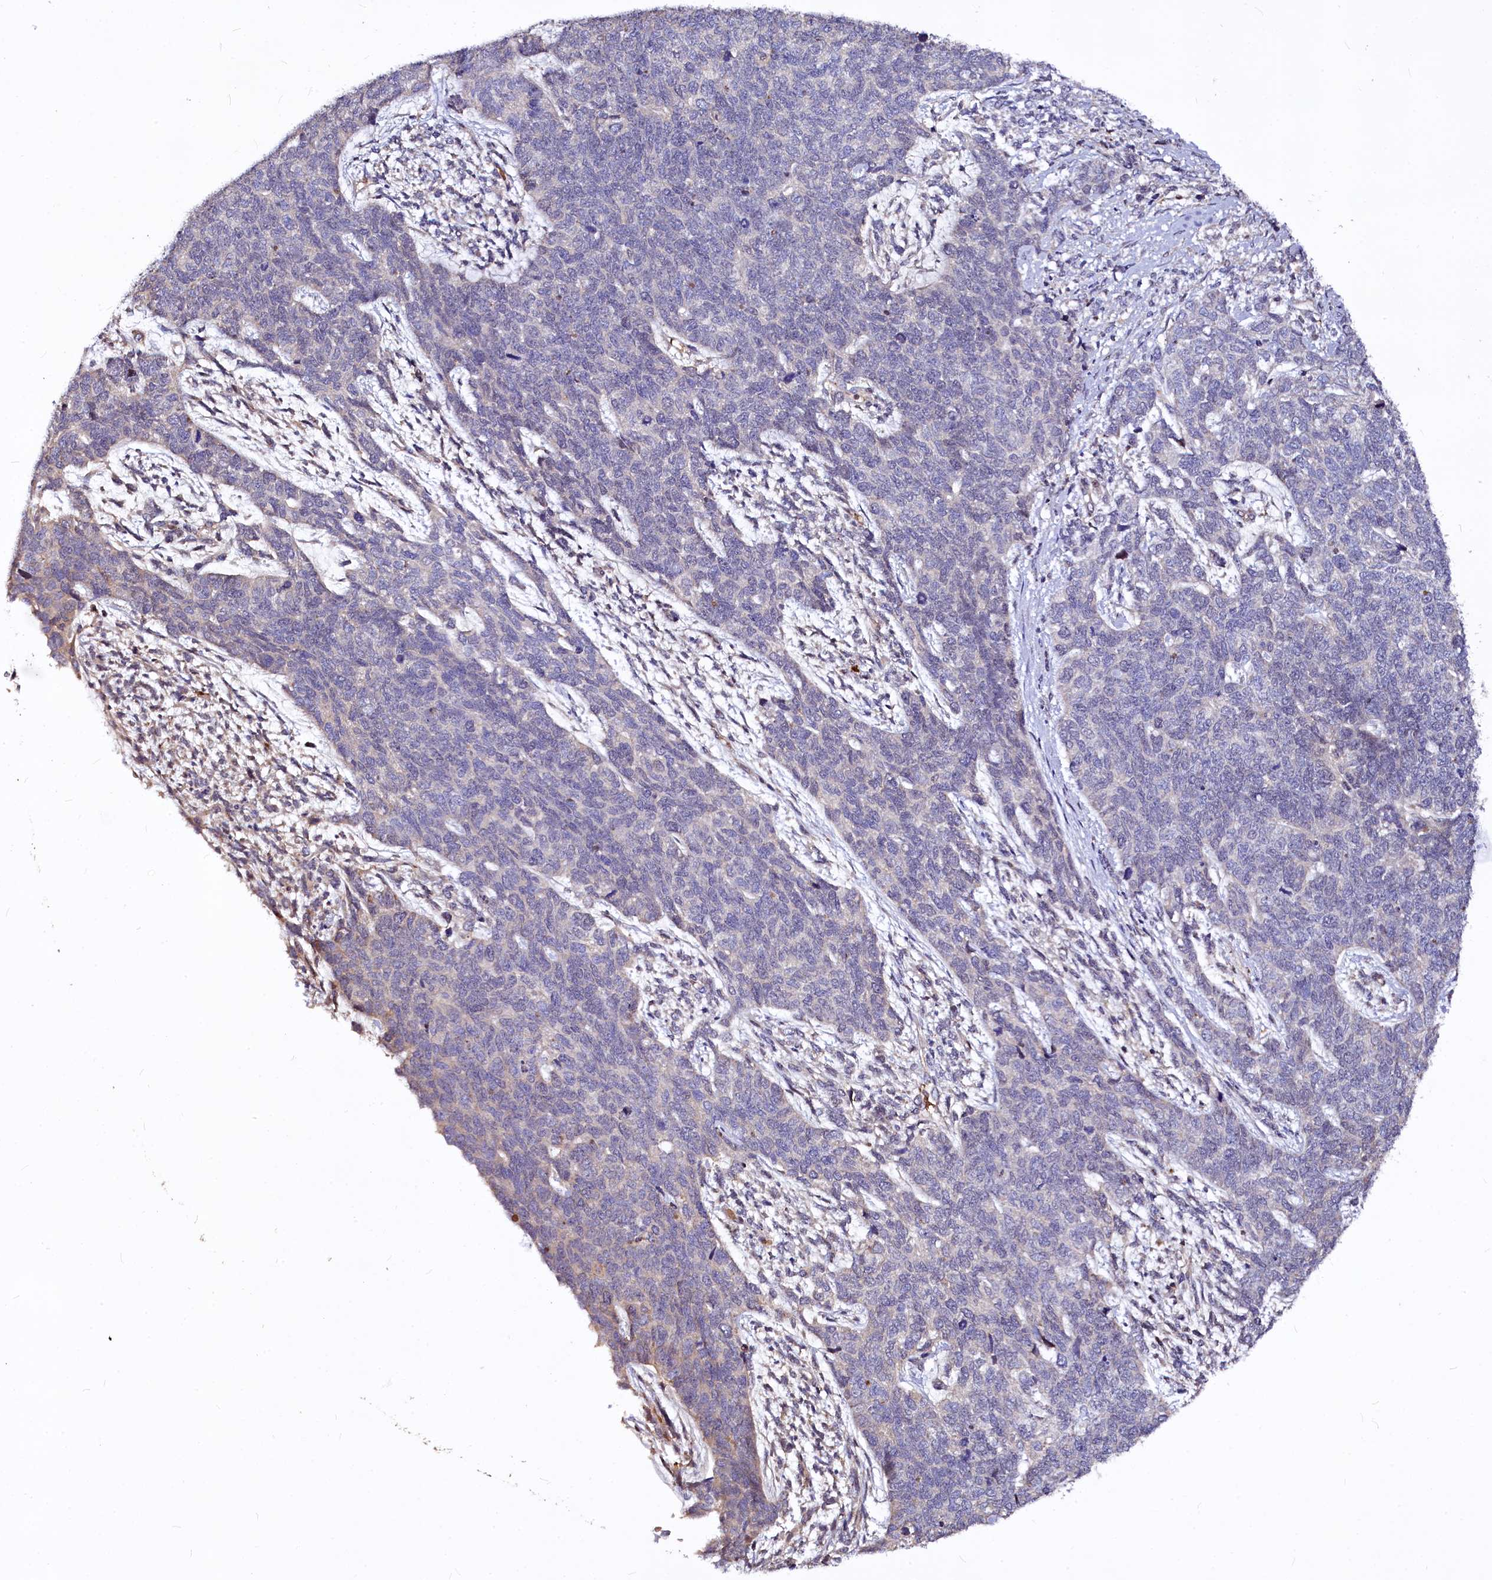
{"staining": {"intensity": "negative", "quantity": "none", "location": "none"}, "tissue": "cervical cancer", "cell_type": "Tumor cells", "image_type": "cancer", "snomed": [{"axis": "morphology", "description": "Squamous cell carcinoma, NOS"}, {"axis": "topography", "description": "Cervix"}], "caption": "Cervical squamous cell carcinoma was stained to show a protein in brown. There is no significant positivity in tumor cells. The staining is performed using DAB (3,3'-diaminobenzidine) brown chromogen with nuclei counter-stained in using hematoxylin.", "gene": "ATG101", "patient": {"sex": "female", "age": 63}}